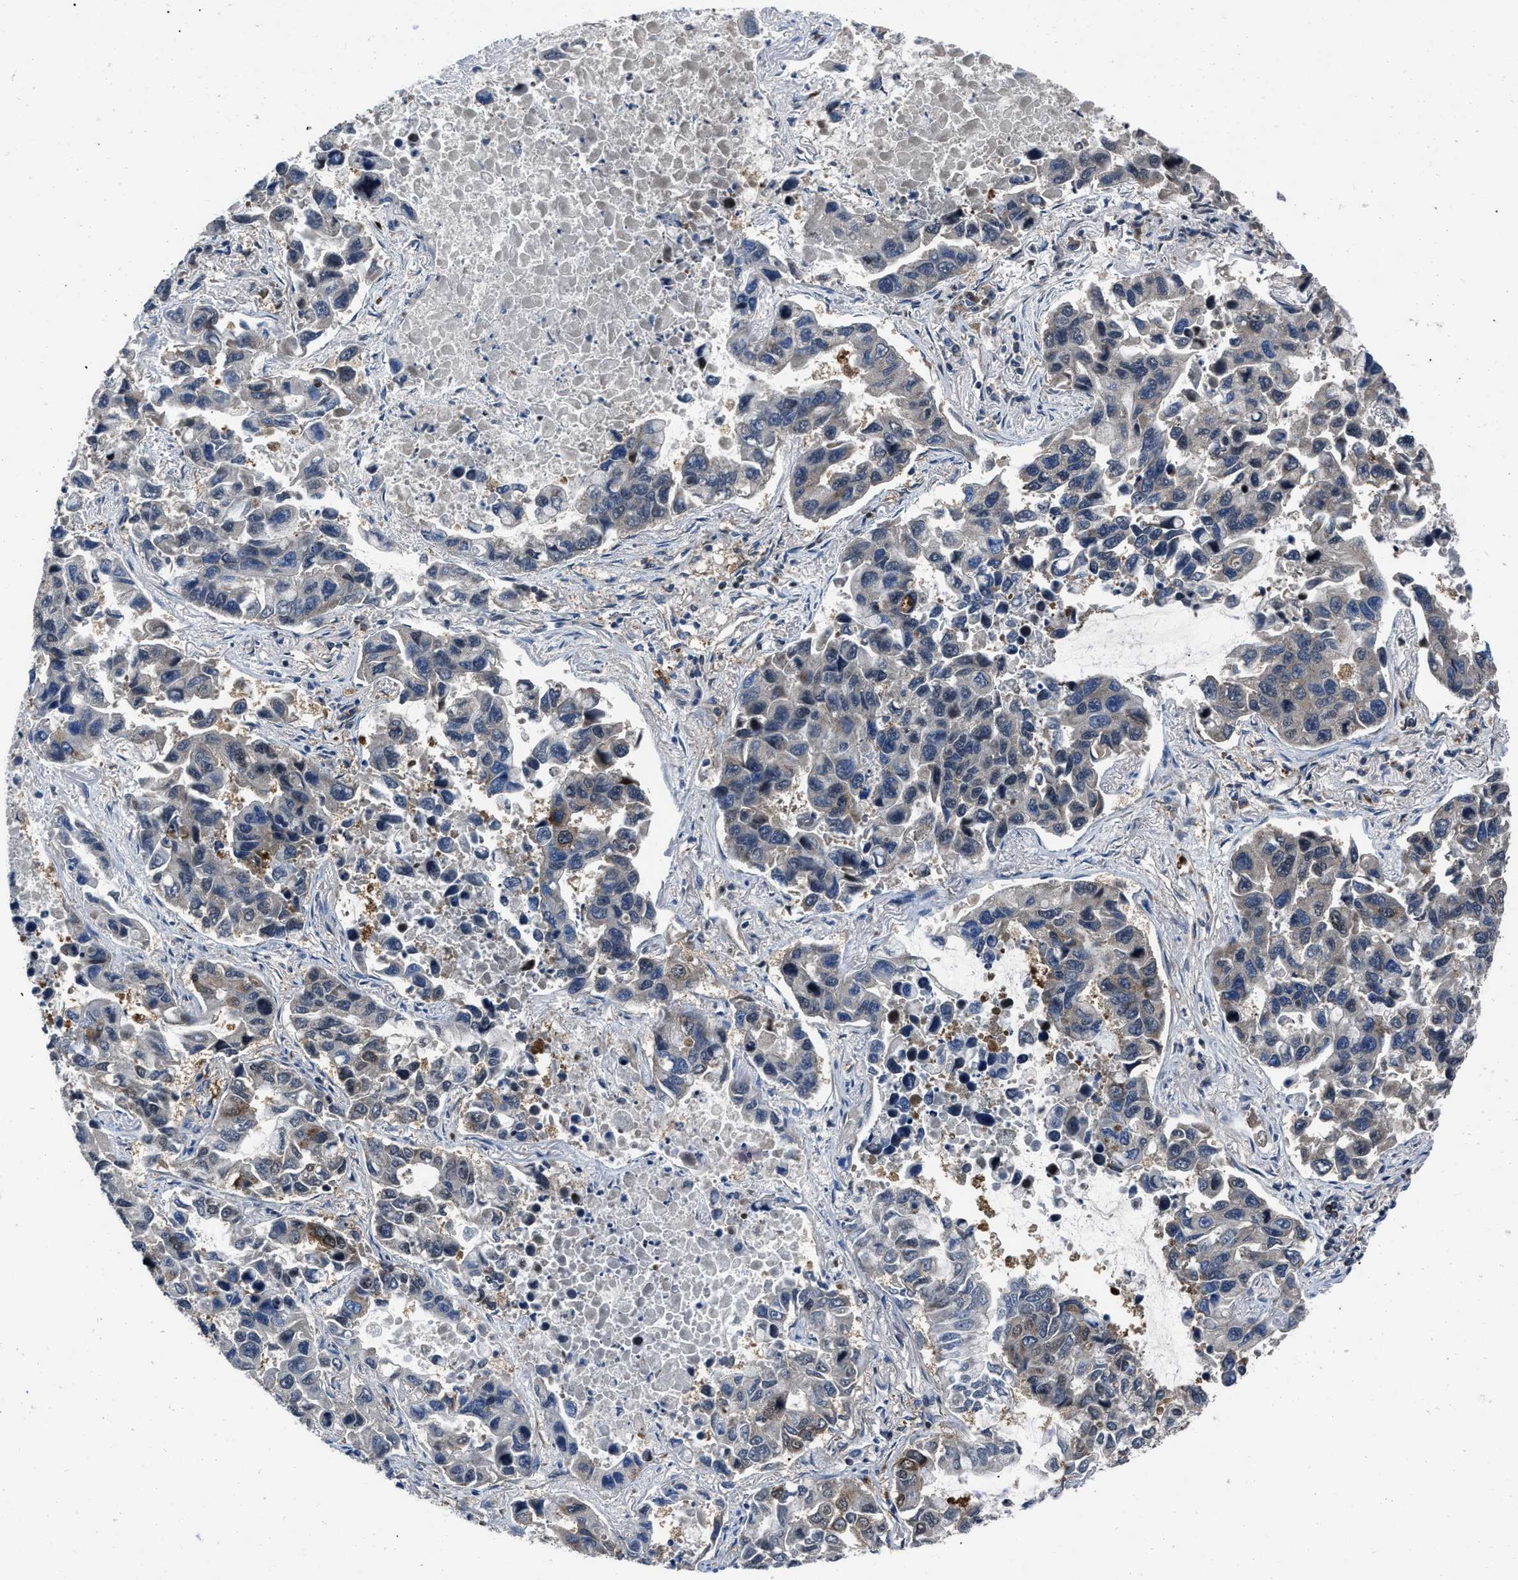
{"staining": {"intensity": "moderate", "quantity": "<25%", "location": "cytoplasmic/membranous"}, "tissue": "lung cancer", "cell_type": "Tumor cells", "image_type": "cancer", "snomed": [{"axis": "morphology", "description": "Adenocarcinoma, NOS"}, {"axis": "topography", "description": "Lung"}], "caption": "Lung adenocarcinoma stained with a brown dye reveals moderate cytoplasmic/membranous positive positivity in about <25% of tumor cells.", "gene": "YARS1", "patient": {"sex": "male", "age": 64}}